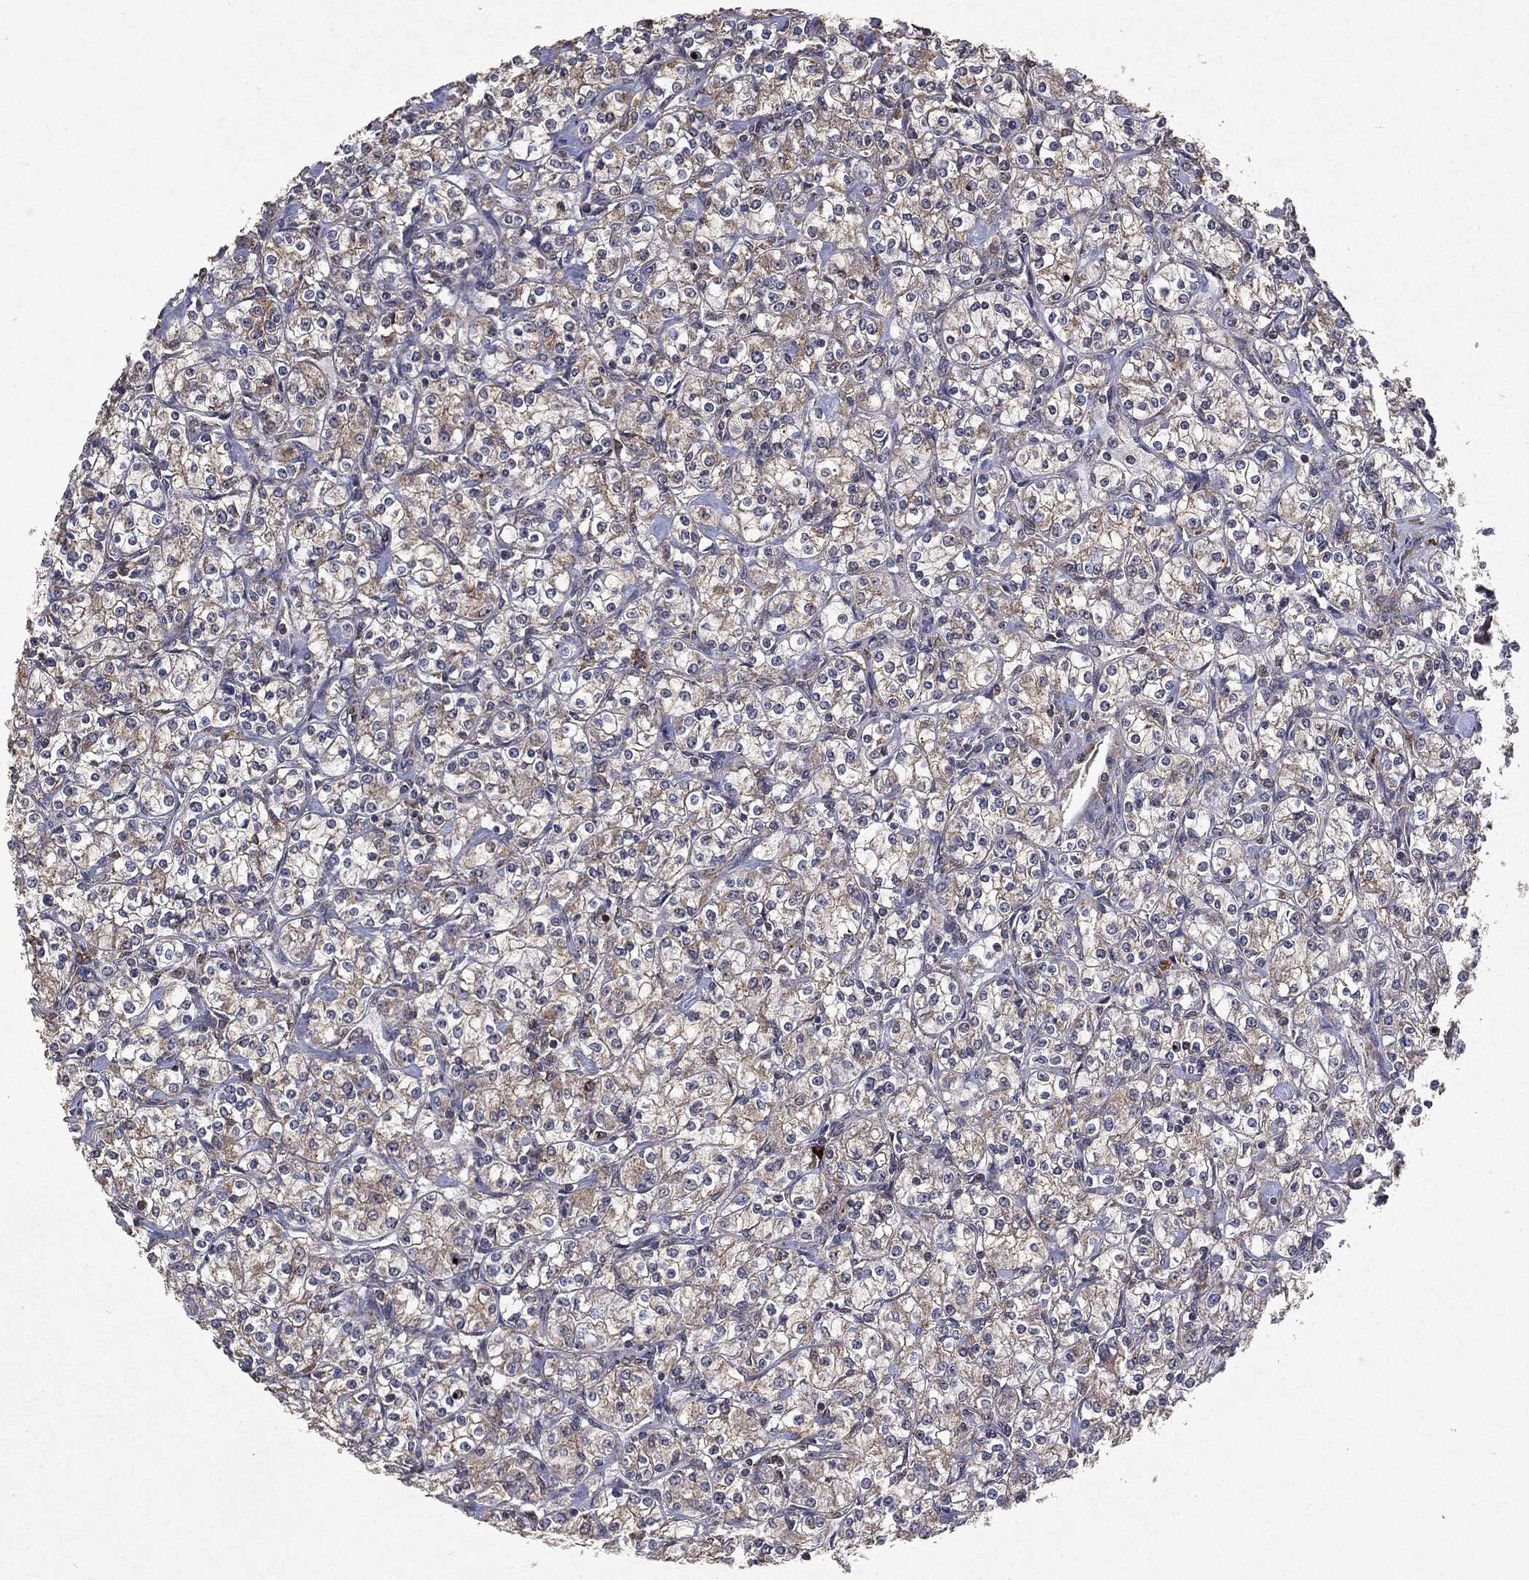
{"staining": {"intensity": "negative", "quantity": "none", "location": "none"}, "tissue": "renal cancer", "cell_type": "Tumor cells", "image_type": "cancer", "snomed": [{"axis": "morphology", "description": "Adenocarcinoma, NOS"}, {"axis": "topography", "description": "Kidney"}], "caption": "The histopathology image shows no significant staining in tumor cells of adenocarcinoma (renal).", "gene": "PTEN", "patient": {"sex": "male", "age": 77}}